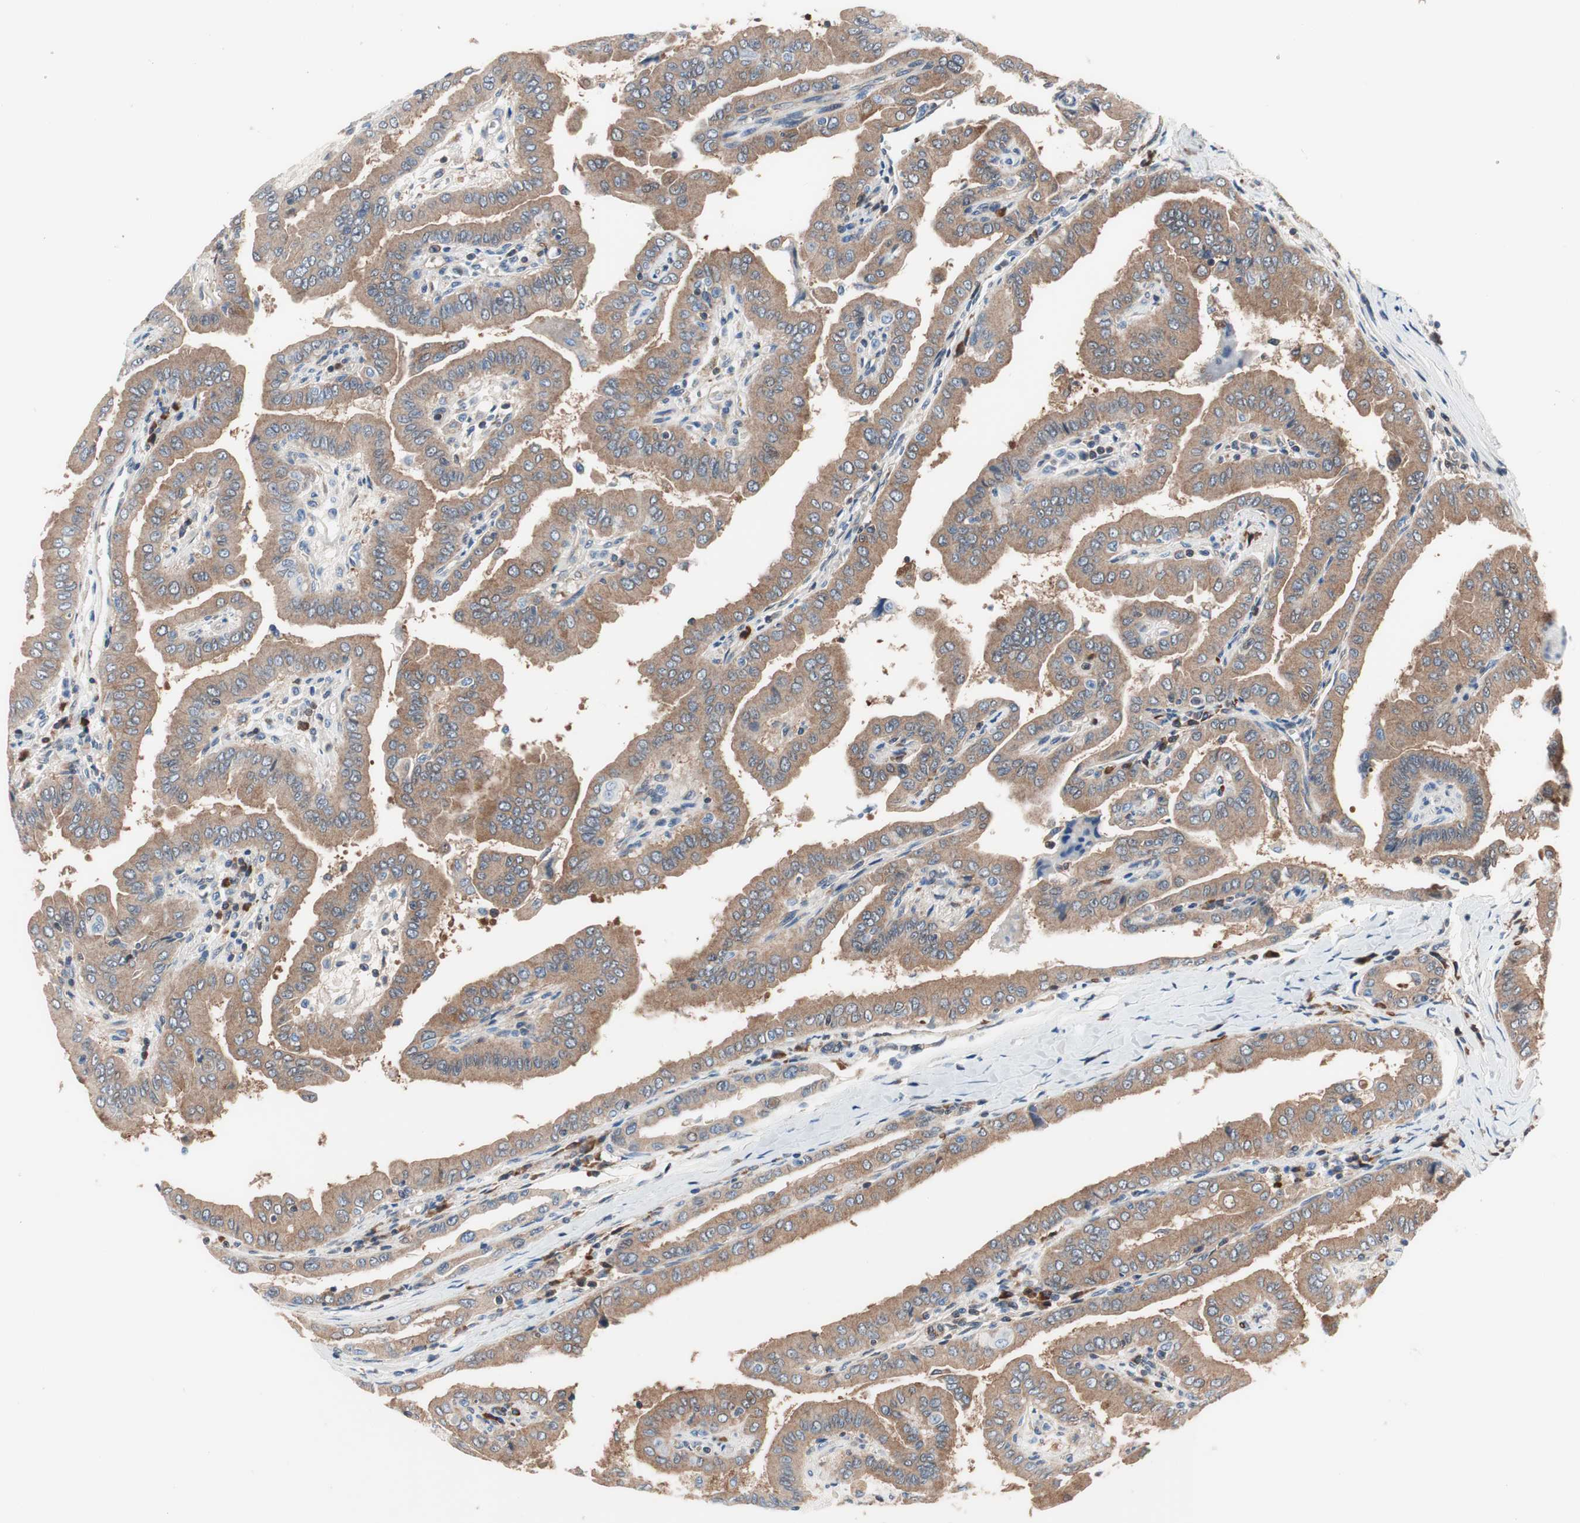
{"staining": {"intensity": "moderate", "quantity": ">75%", "location": "cytoplasmic/membranous"}, "tissue": "thyroid cancer", "cell_type": "Tumor cells", "image_type": "cancer", "snomed": [{"axis": "morphology", "description": "Papillary adenocarcinoma, NOS"}, {"axis": "topography", "description": "Thyroid gland"}], "caption": "Thyroid cancer (papillary adenocarcinoma) stained with a protein marker shows moderate staining in tumor cells.", "gene": "PRDX2", "patient": {"sex": "male", "age": 33}}